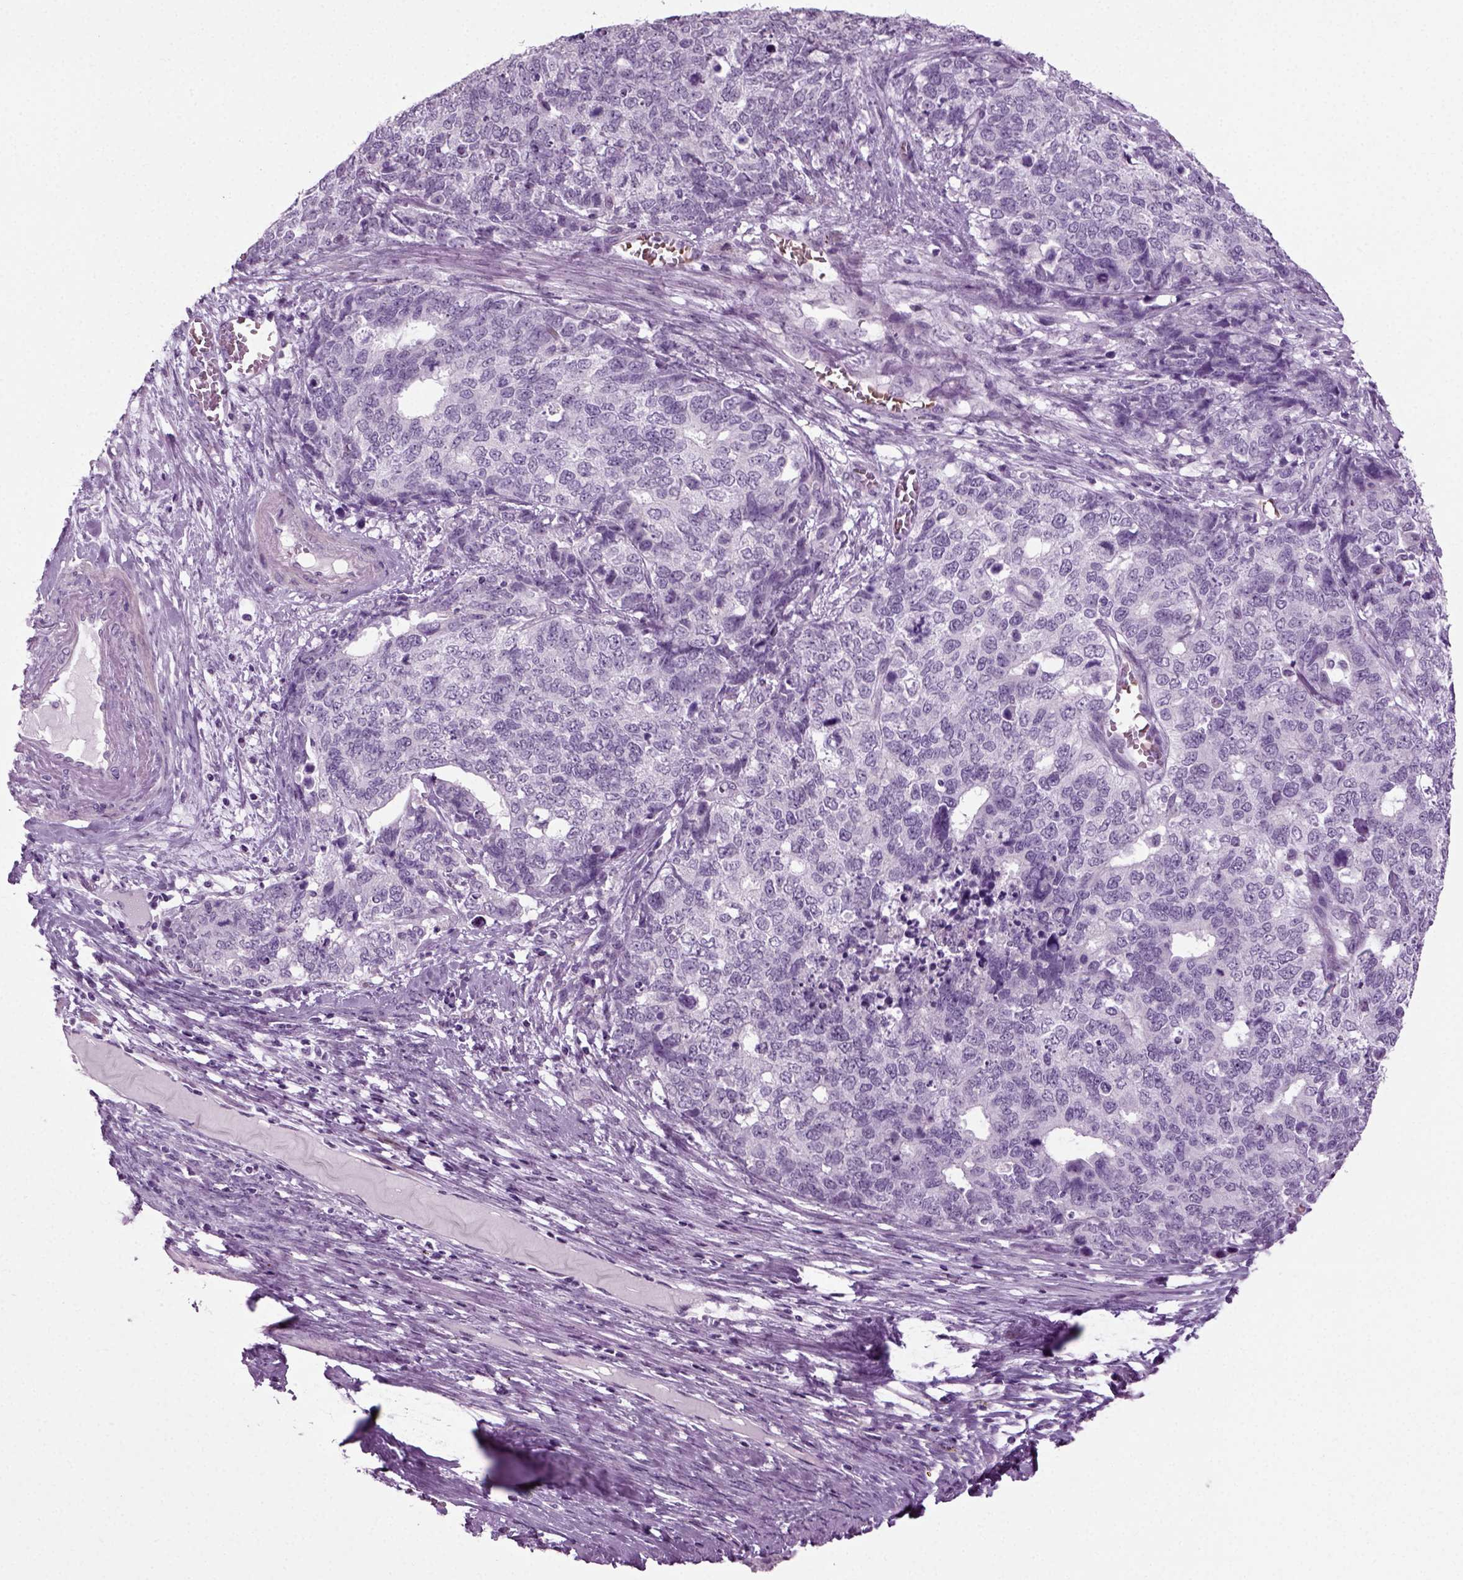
{"staining": {"intensity": "negative", "quantity": "none", "location": "none"}, "tissue": "cervical cancer", "cell_type": "Tumor cells", "image_type": "cancer", "snomed": [{"axis": "morphology", "description": "Squamous cell carcinoma, NOS"}, {"axis": "topography", "description": "Cervix"}], "caption": "The image exhibits no staining of tumor cells in cervical cancer. Nuclei are stained in blue.", "gene": "ZC2HC1C", "patient": {"sex": "female", "age": 63}}